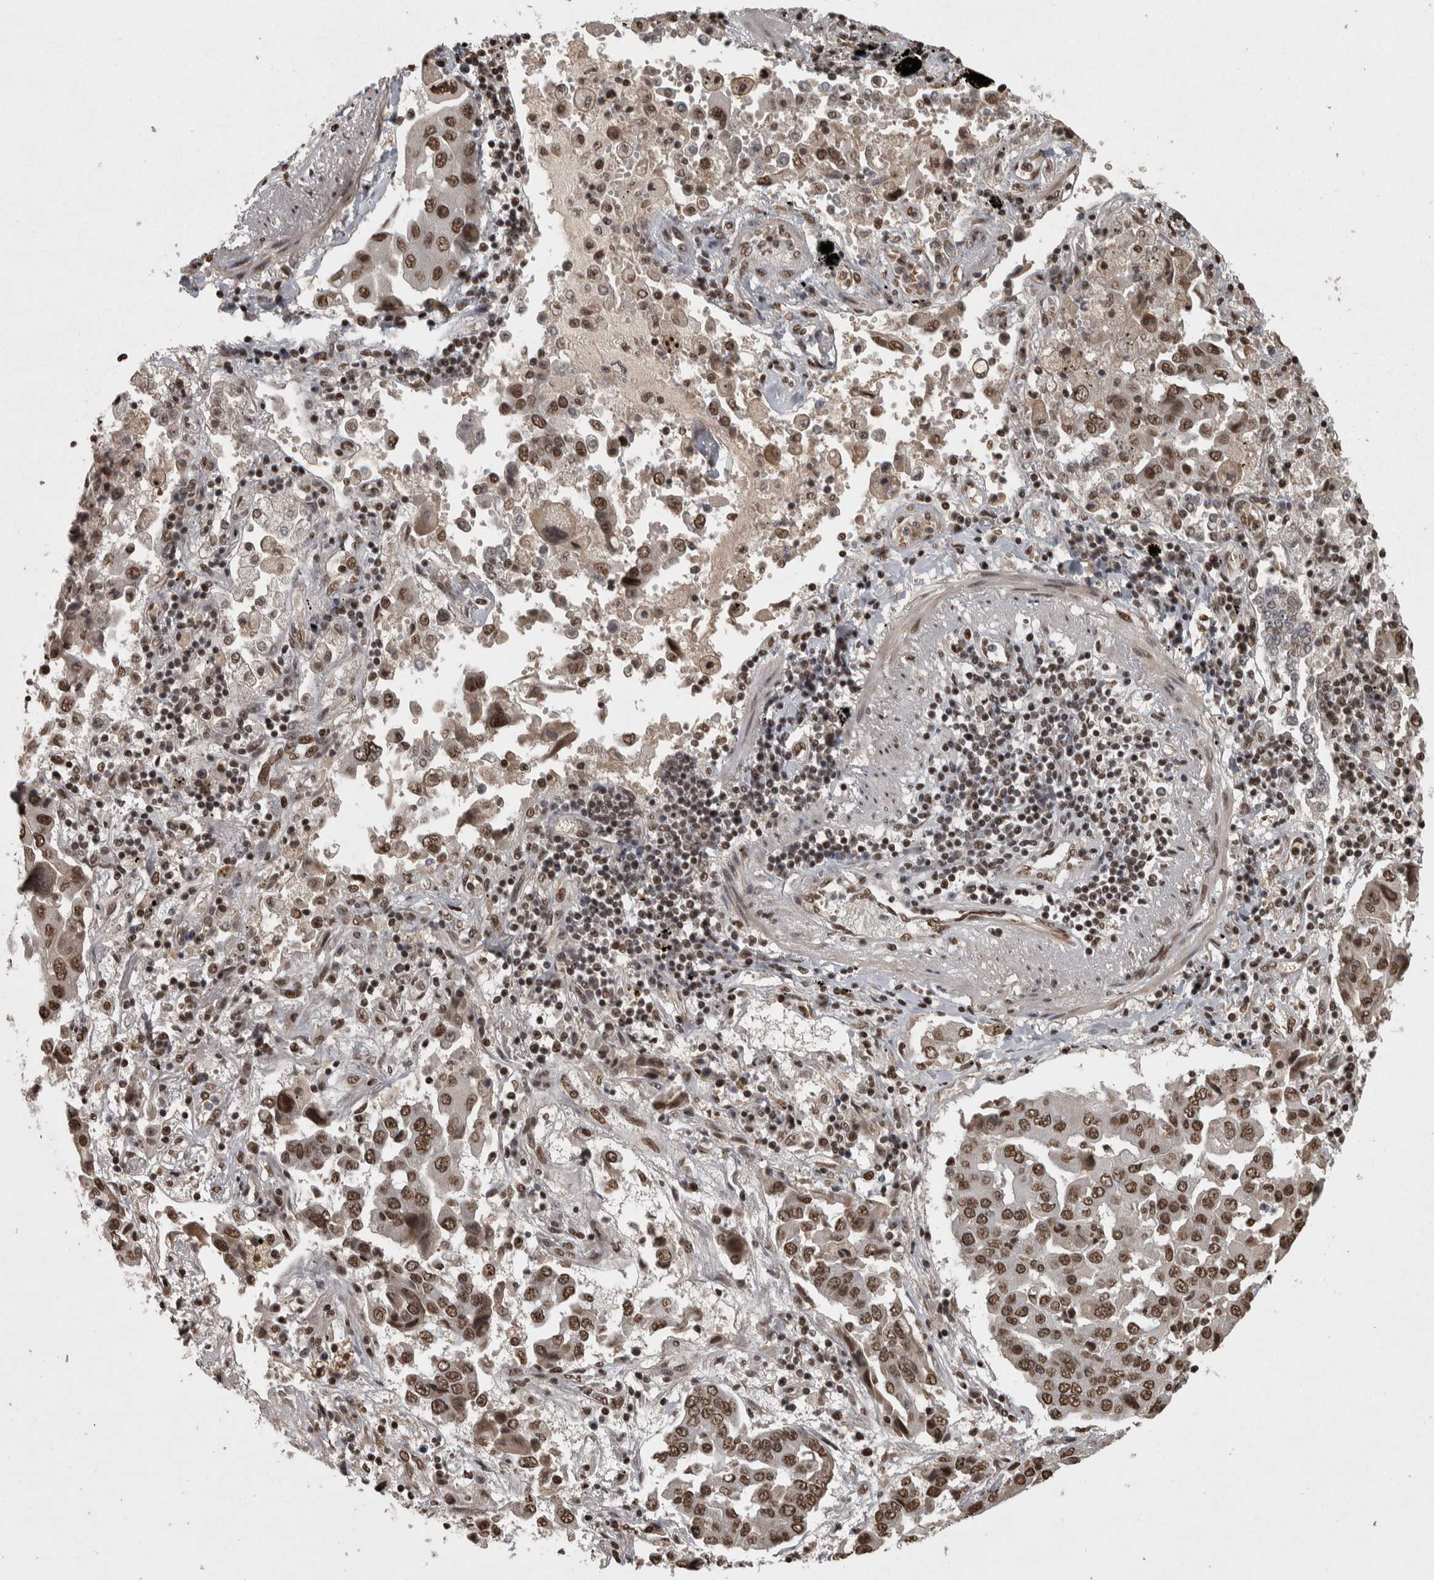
{"staining": {"intensity": "strong", "quantity": ">75%", "location": "nuclear"}, "tissue": "lung cancer", "cell_type": "Tumor cells", "image_type": "cancer", "snomed": [{"axis": "morphology", "description": "Adenocarcinoma, NOS"}, {"axis": "topography", "description": "Lung"}], "caption": "Brown immunohistochemical staining in lung cancer exhibits strong nuclear expression in about >75% of tumor cells.", "gene": "ZFHX4", "patient": {"sex": "female", "age": 65}}